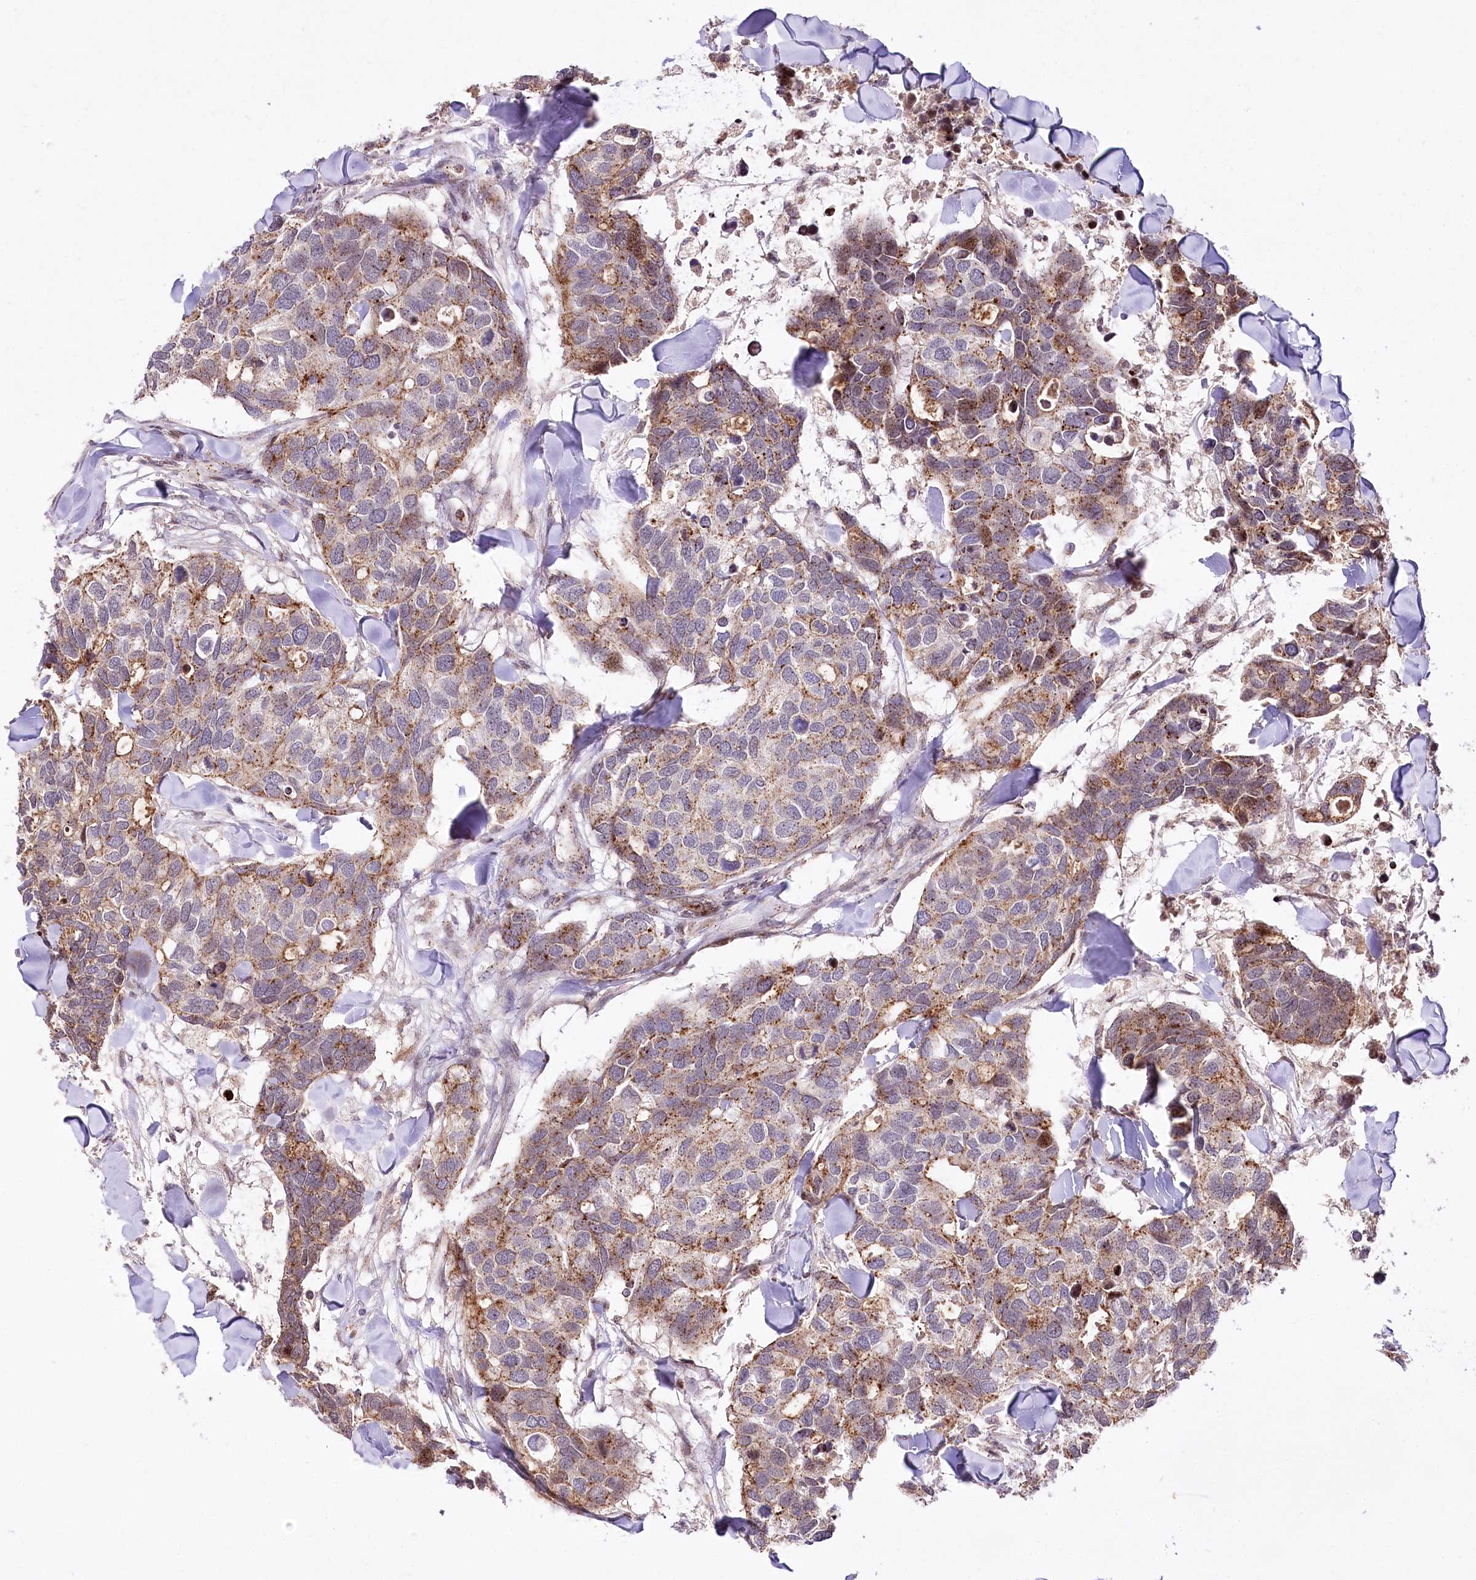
{"staining": {"intensity": "moderate", "quantity": "25%-75%", "location": "cytoplasmic/membranous"}, "tissue": "breast cancer", "cell_type": "Tumor cells", "image_type": "cancer", "snomed": [{"axis": "morphology", "description": "Duct carcinoma"}, {"axis": "topography", "description": "Breast"}], "caption": "This is a photomicrograph of immunohistochemistry (IHC) staining of breast cancer (intraductal carcinoma), which shows moderate expression in the cytoplasmic/membranous of tumor cells.", "gene": "ZFYVE27", "patient": {"sex": "female", "age": 83}}